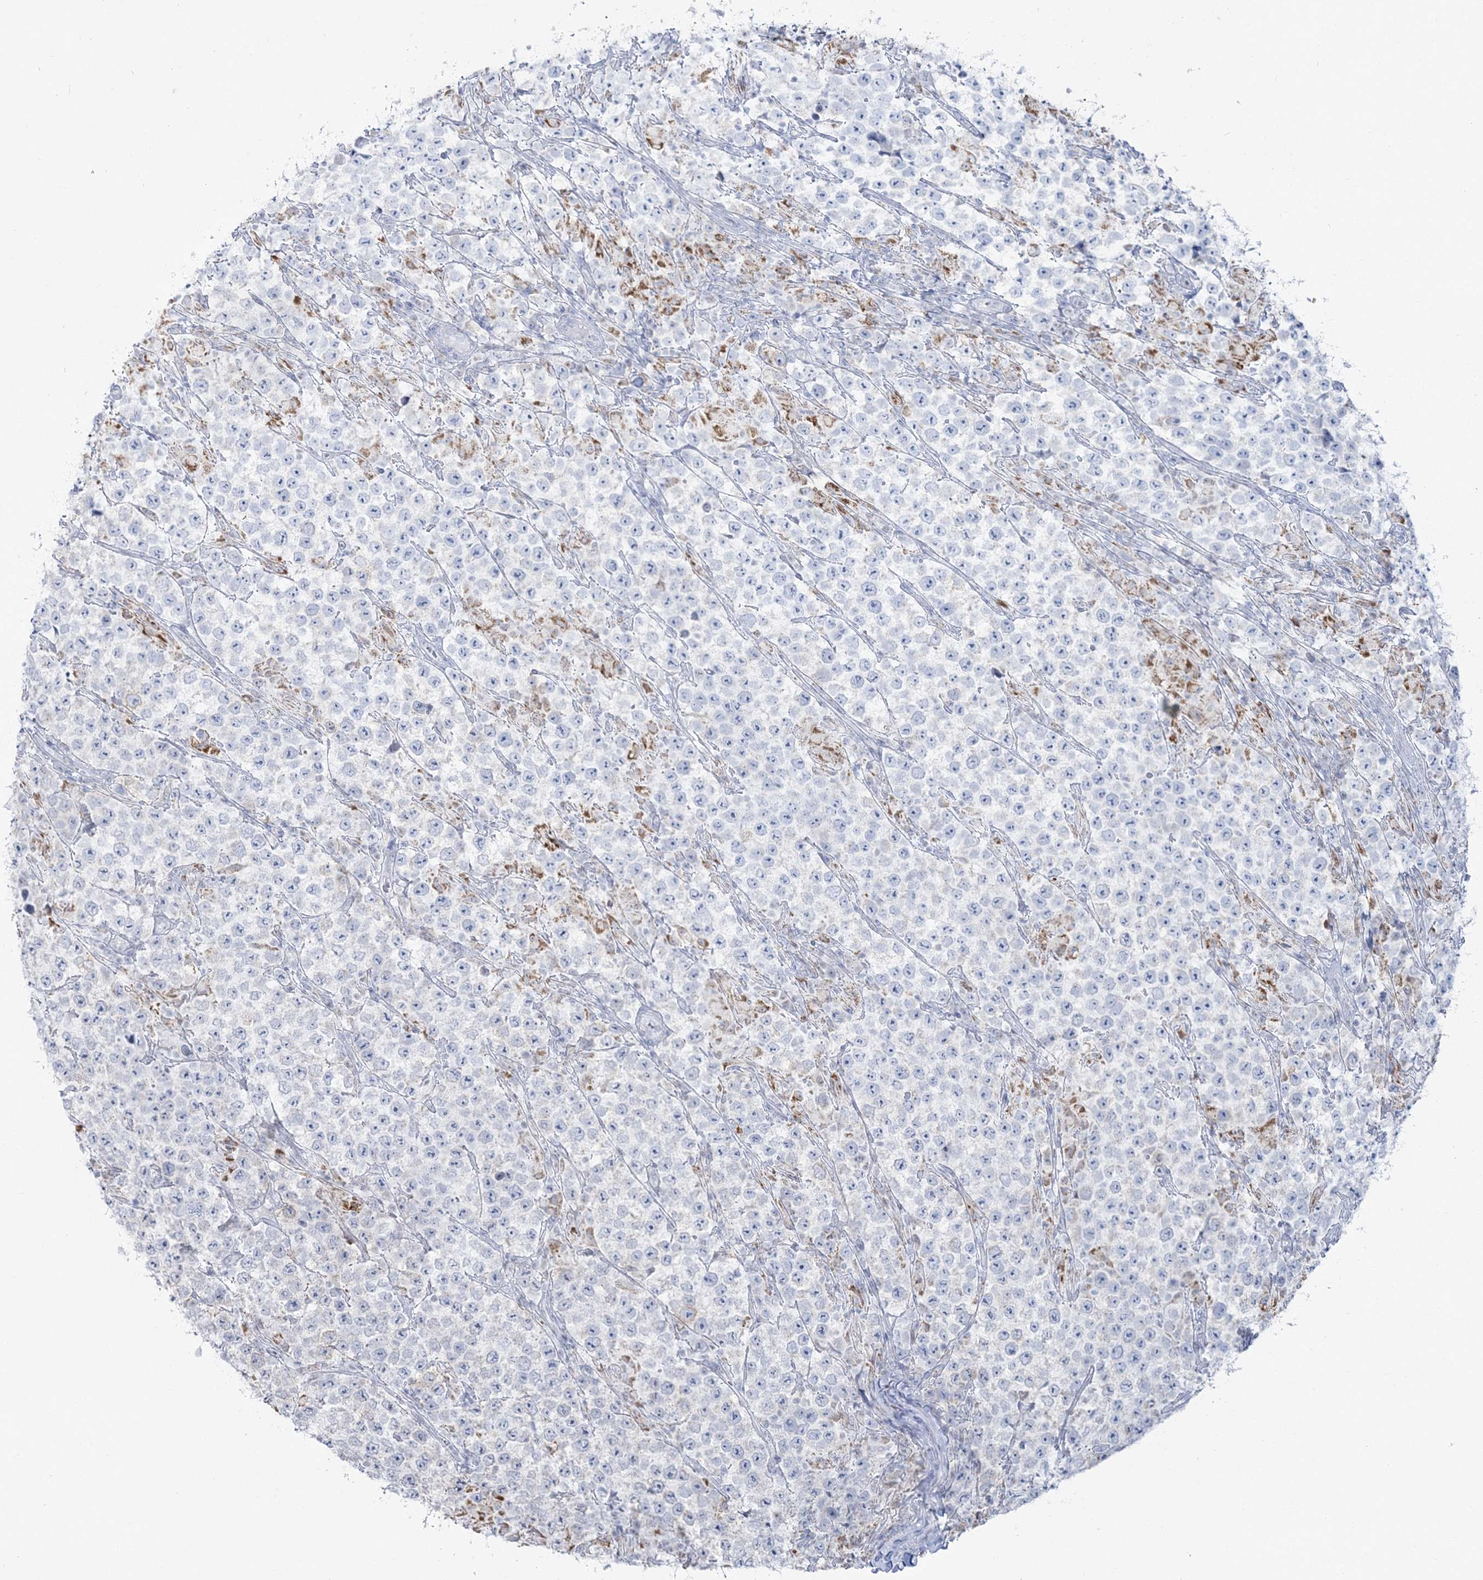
{"staining": {"intensity": "negative", "quantity": "none", "location": "none"}, "tissue": "testis cancer", "cell_type": "Tumor cells", "image_type": "cancer", "snomed": [{"axis": "morphology", "description": "Normal tissue, NOS"}, {"axis": "morphology", "description": "Urothelial carcinoma, High grade"}, {"axis": "morphology", "description": "Seminoma, NOS"}, {"axis": "morphology", "description": "Carcinoma, Embryonal, NOS"}, {"axis": "topography", "description": "Urinary bladder"}, {"axis": "topography", "description": "Testis"}], "caption": "The immunohistochemistry histopathology image has no significant positivity in tumor cells of testis embryonal carcinoma tissue.", "gene": "ZNF843", "patient": {"sex": "male", "age": 41}}